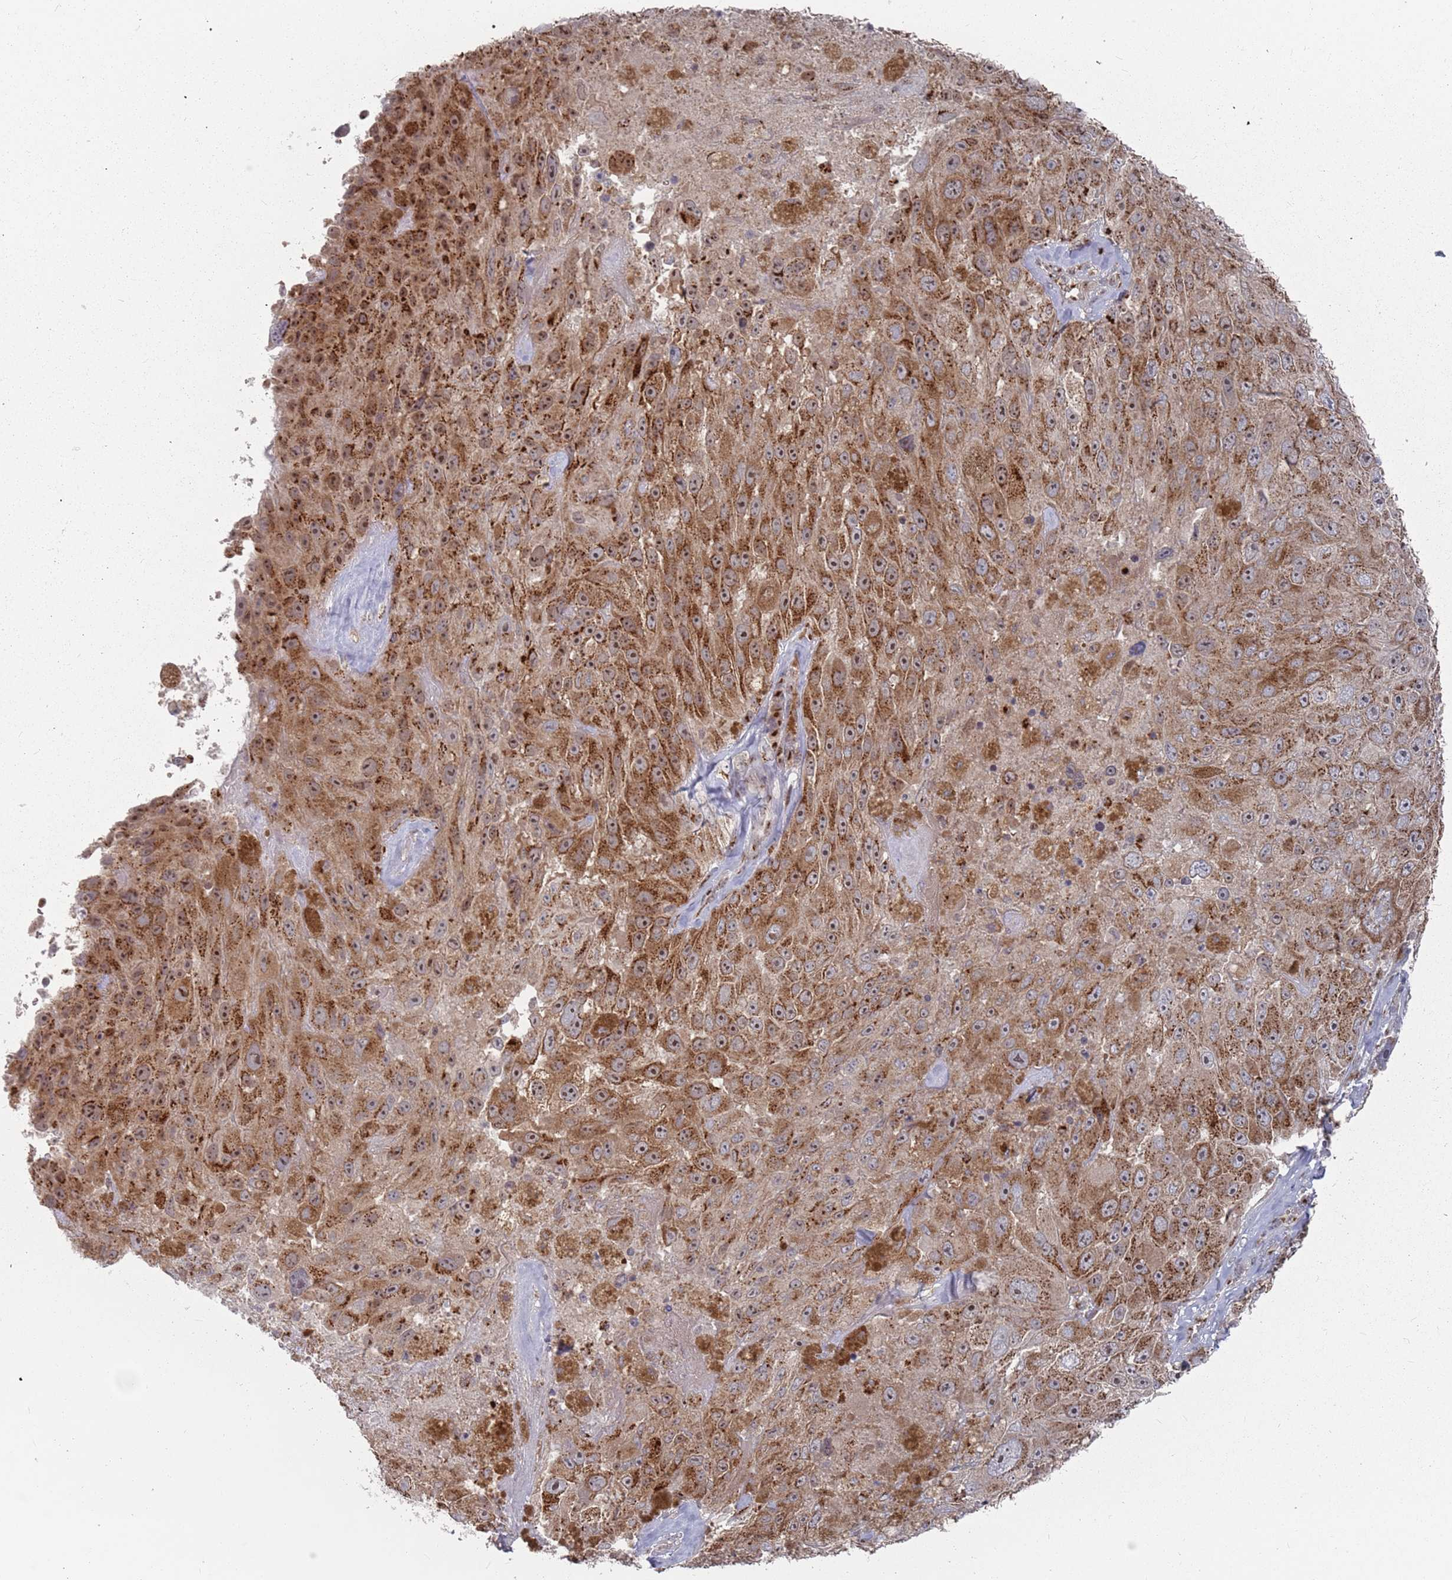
{"staining": {"intensity": "strong", "quantity": ">75%", "location": "cytoplasmic/membranous,nuclear"}, "tissue": "melanoma", "cell_type": "Tumor cells", "image_type": "cancer", "snomed": [{"axis": "morphology", "description": "Malignant melanoma, Metastatic site"}, {"axis": "topography", "description": "Lymph node"}], "caption": "Immunohistochemistry (IHC) micrograph of human malignant melanoma (metastatic site) stained for a protein (brown), which displays high levels of strong cytoplasmic/membranous and nuclear expression in approximately >75% of tumor cells.", "gene": "FMO4", "patient": {"sex": "male", "age": 62}}